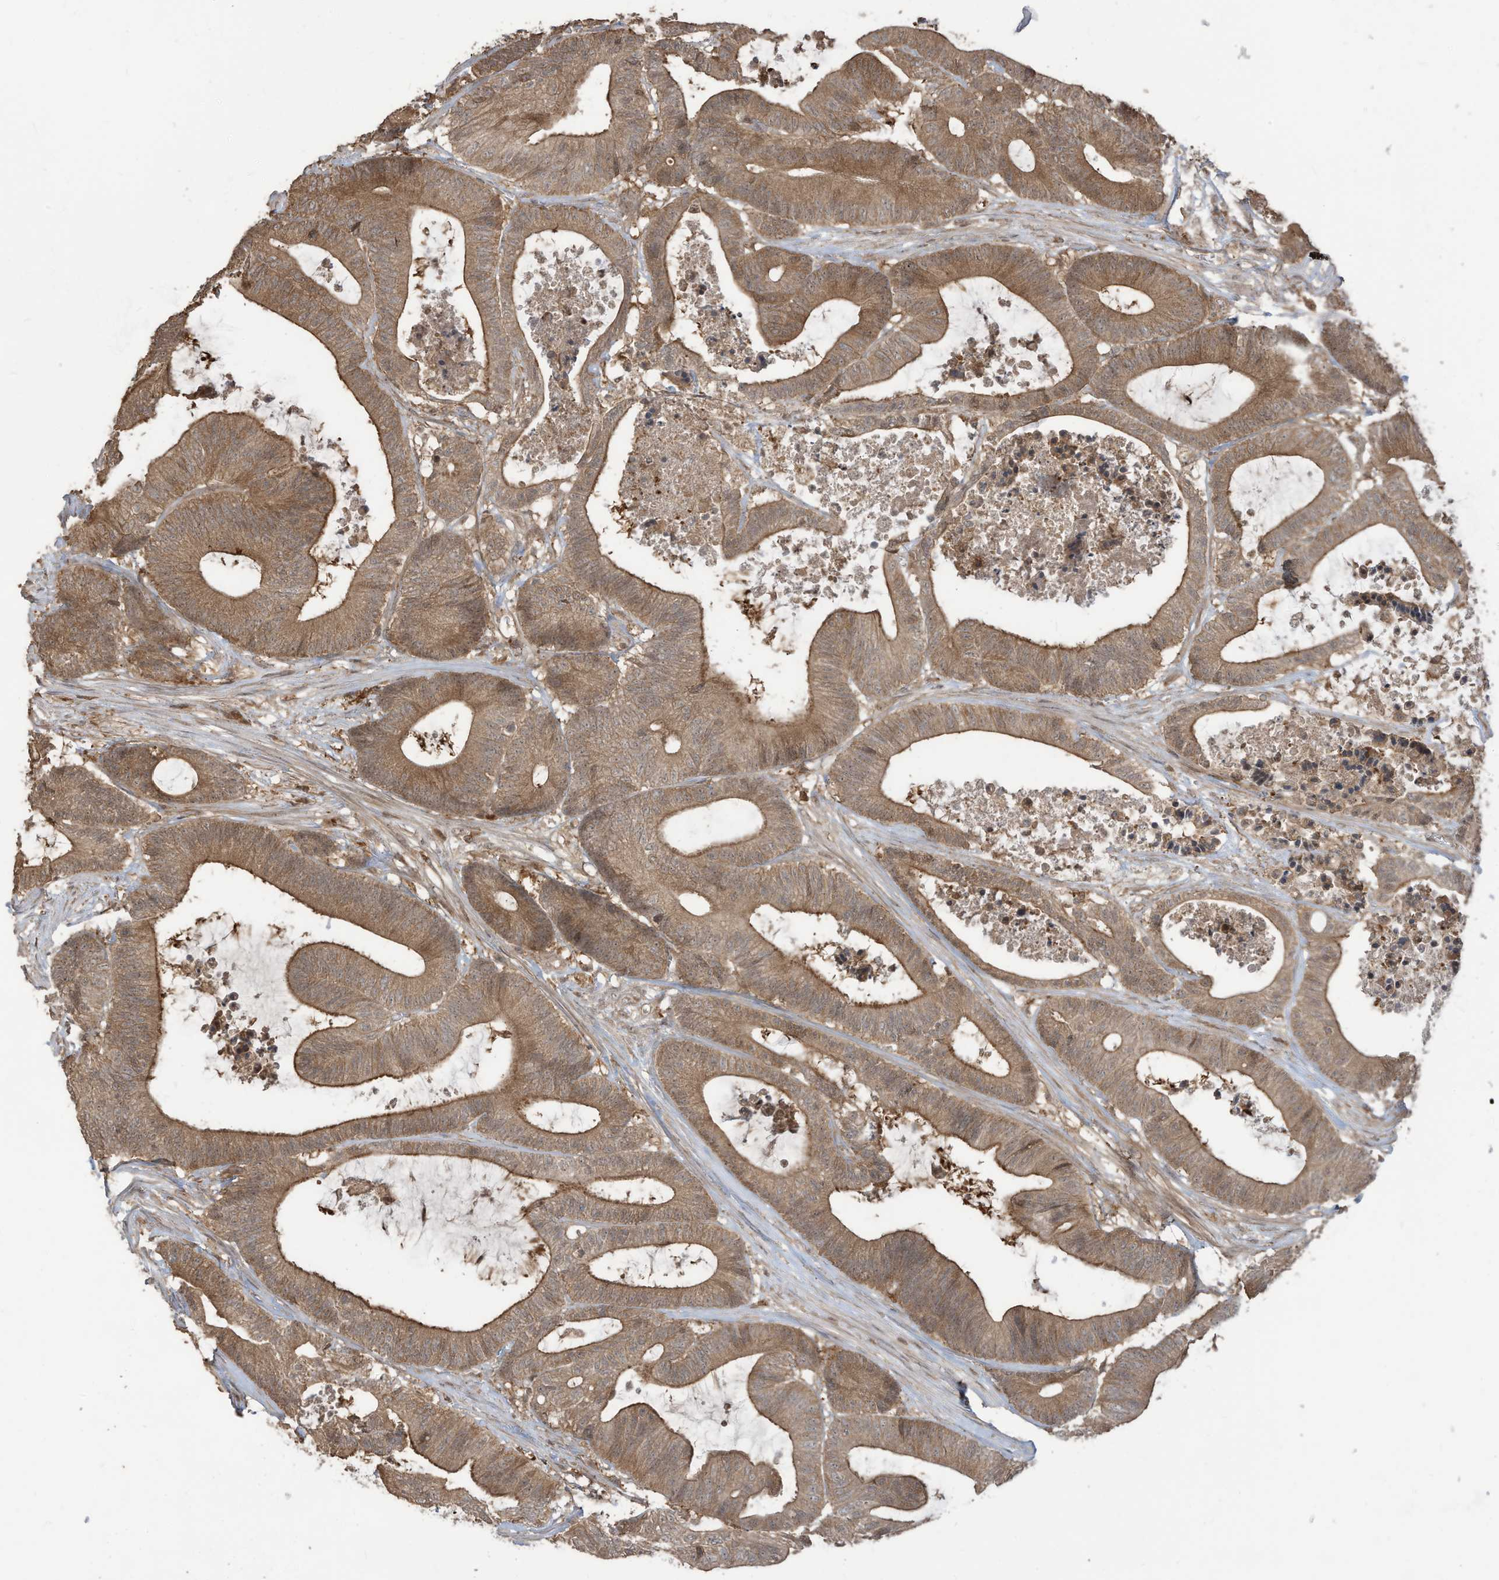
{"staining": {"intensity": "moderate", "quantity": ">75%", "location": "cytoplasmic/membranous"}, "tissue": "colorectal cancer", "cell_type": "Tumor cells", "image_type": "cancer", "snomed": [{"axis": "morphology", "description": "Adenocarcinoma, NOS"}, {"axis": "topography", "description": "Colon"}], "caption": "Protein staining exhibits moderate cytoplasmic/membranous positivity in approximately >75% of tumor cells in colorectal cancer.", "gene": "CARF", "patient": {"sex": "female", "age": 84}}